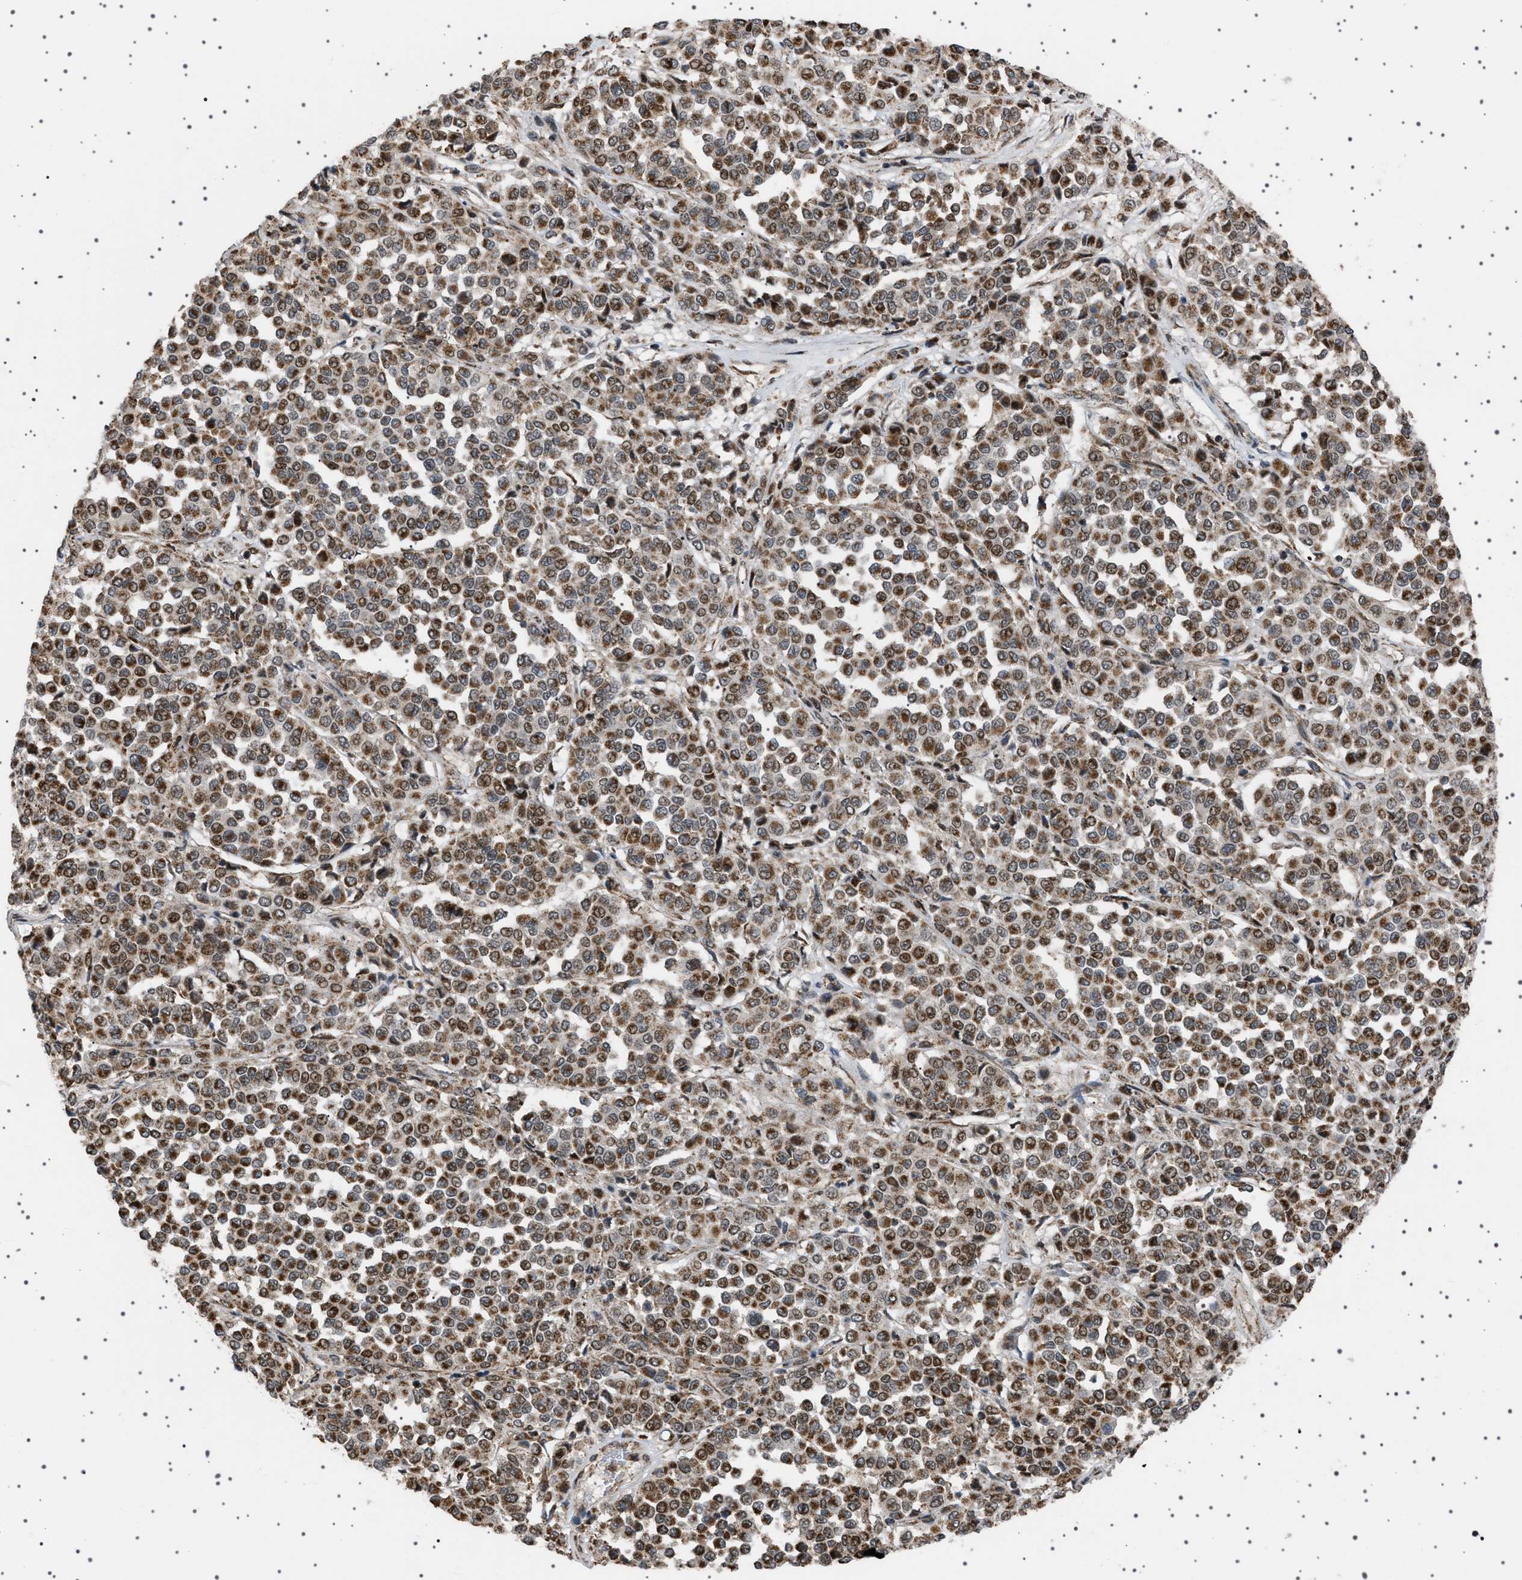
{"staining": {"intensity": "moderate", "quantity": ">75%", "location": "cytoplasmic/membranous"}, "tissue": "melanoma", "cell_type": "Tumor cells", "image_type": "cancer", "snomed": [{"axis": "morphology", "description": "Malignant melanoma, Metastatic site"}, {"axis": "topography", "description": "Pancreas"}], "caption": "Tumor cells reveal medium levels of moderate cytoplasmic/membranous positivity in about >75% of cells in melanoma.", "gene": "MELK", "patient": {"sex": "female", "age": 30}}